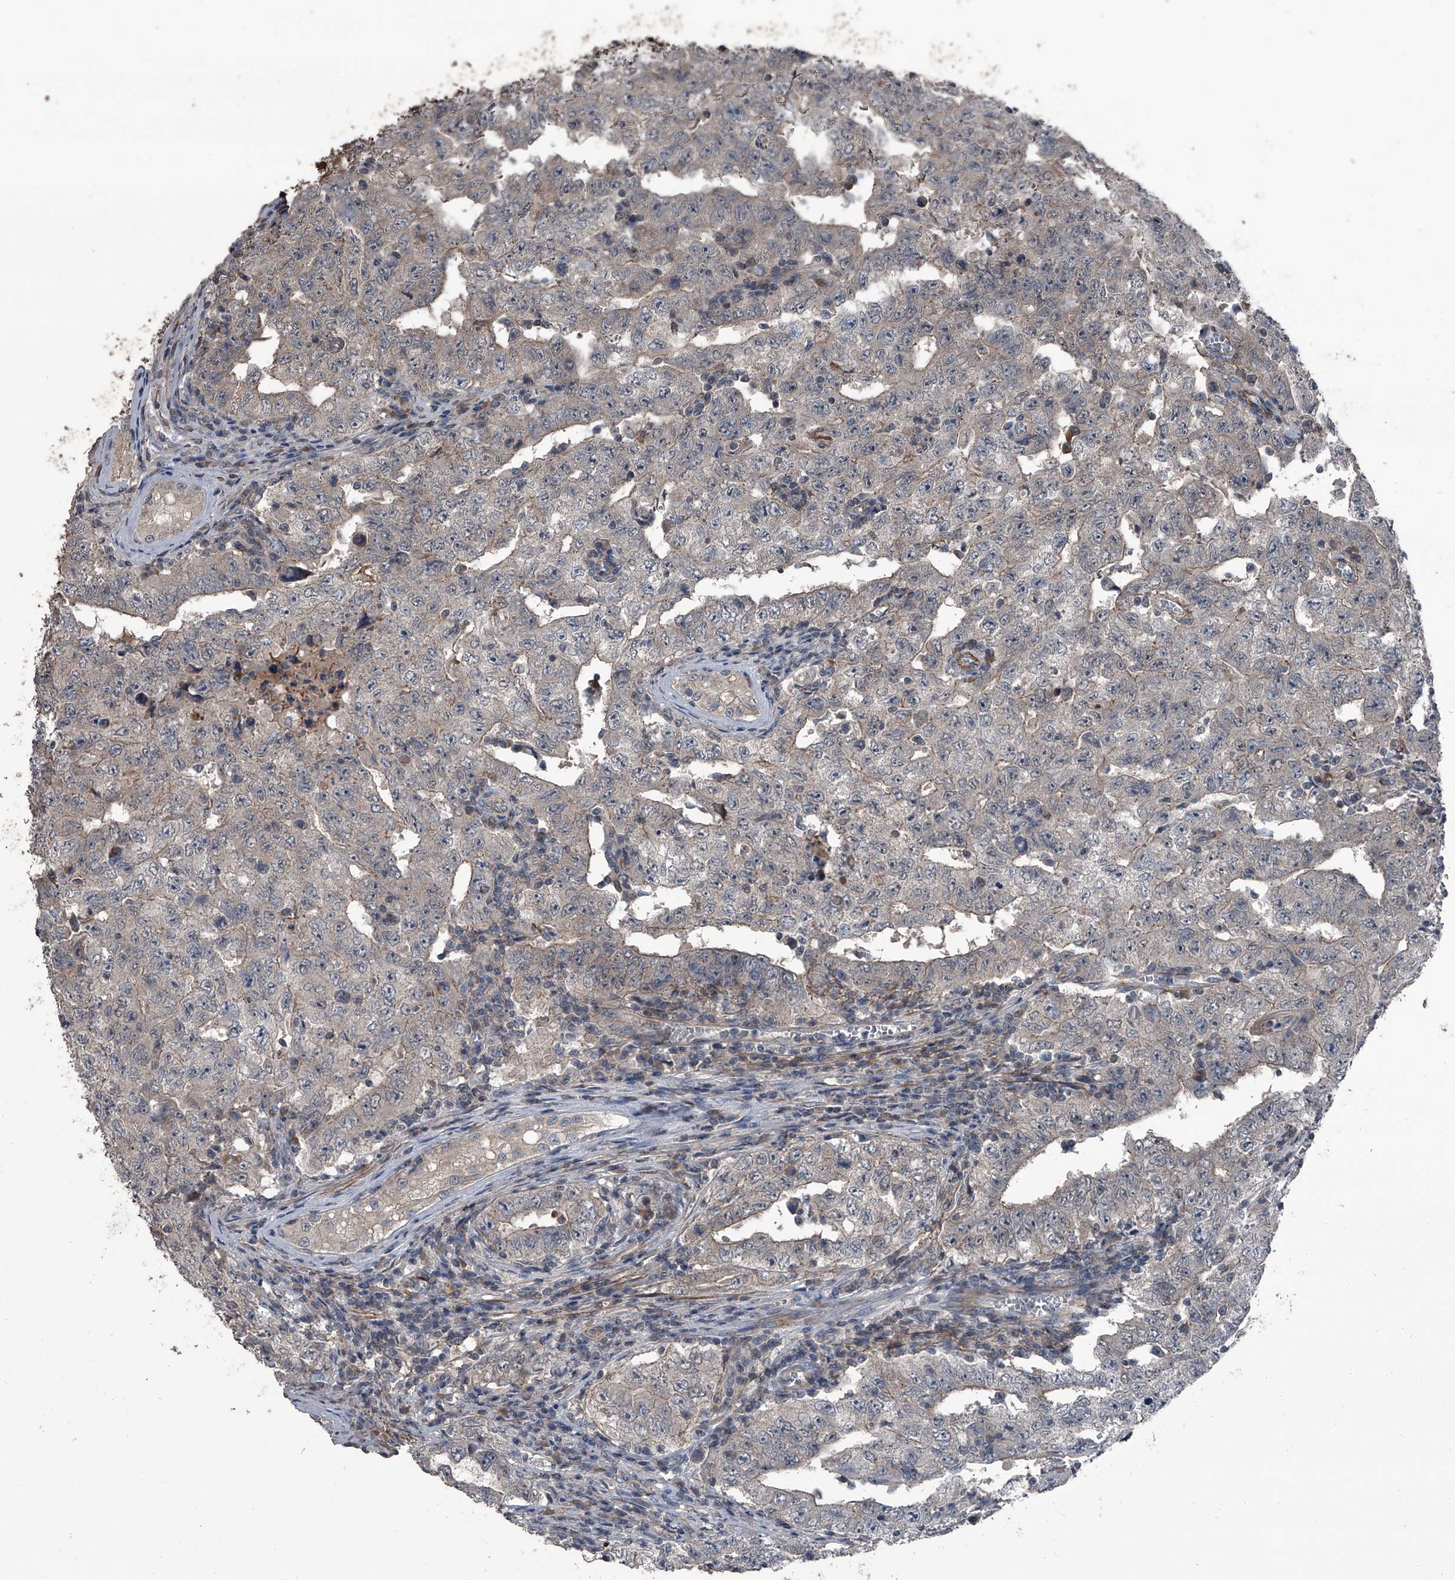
{"staining": {"intensity": "weak", "quantity": "25%-75%", "location": "cytoplasmic/membranous"}, "tissue": "testis cancer", "cell_type": "Tumor cells", "image_type": "cancer", "snomed": [{"axis": "morphology", "description": "Carcinoma, Embryonal, NOS"}, {"axis": "topography", "description": "Testis"}], "caption": "Brown immunohistochemical staining in human testis cancer reveals weak cytoplasmic/membranous positivity in approximately 25%-75% of tumor cells.", "gene": "OARD1", "patient": {"sex": "male", "age": 26}}